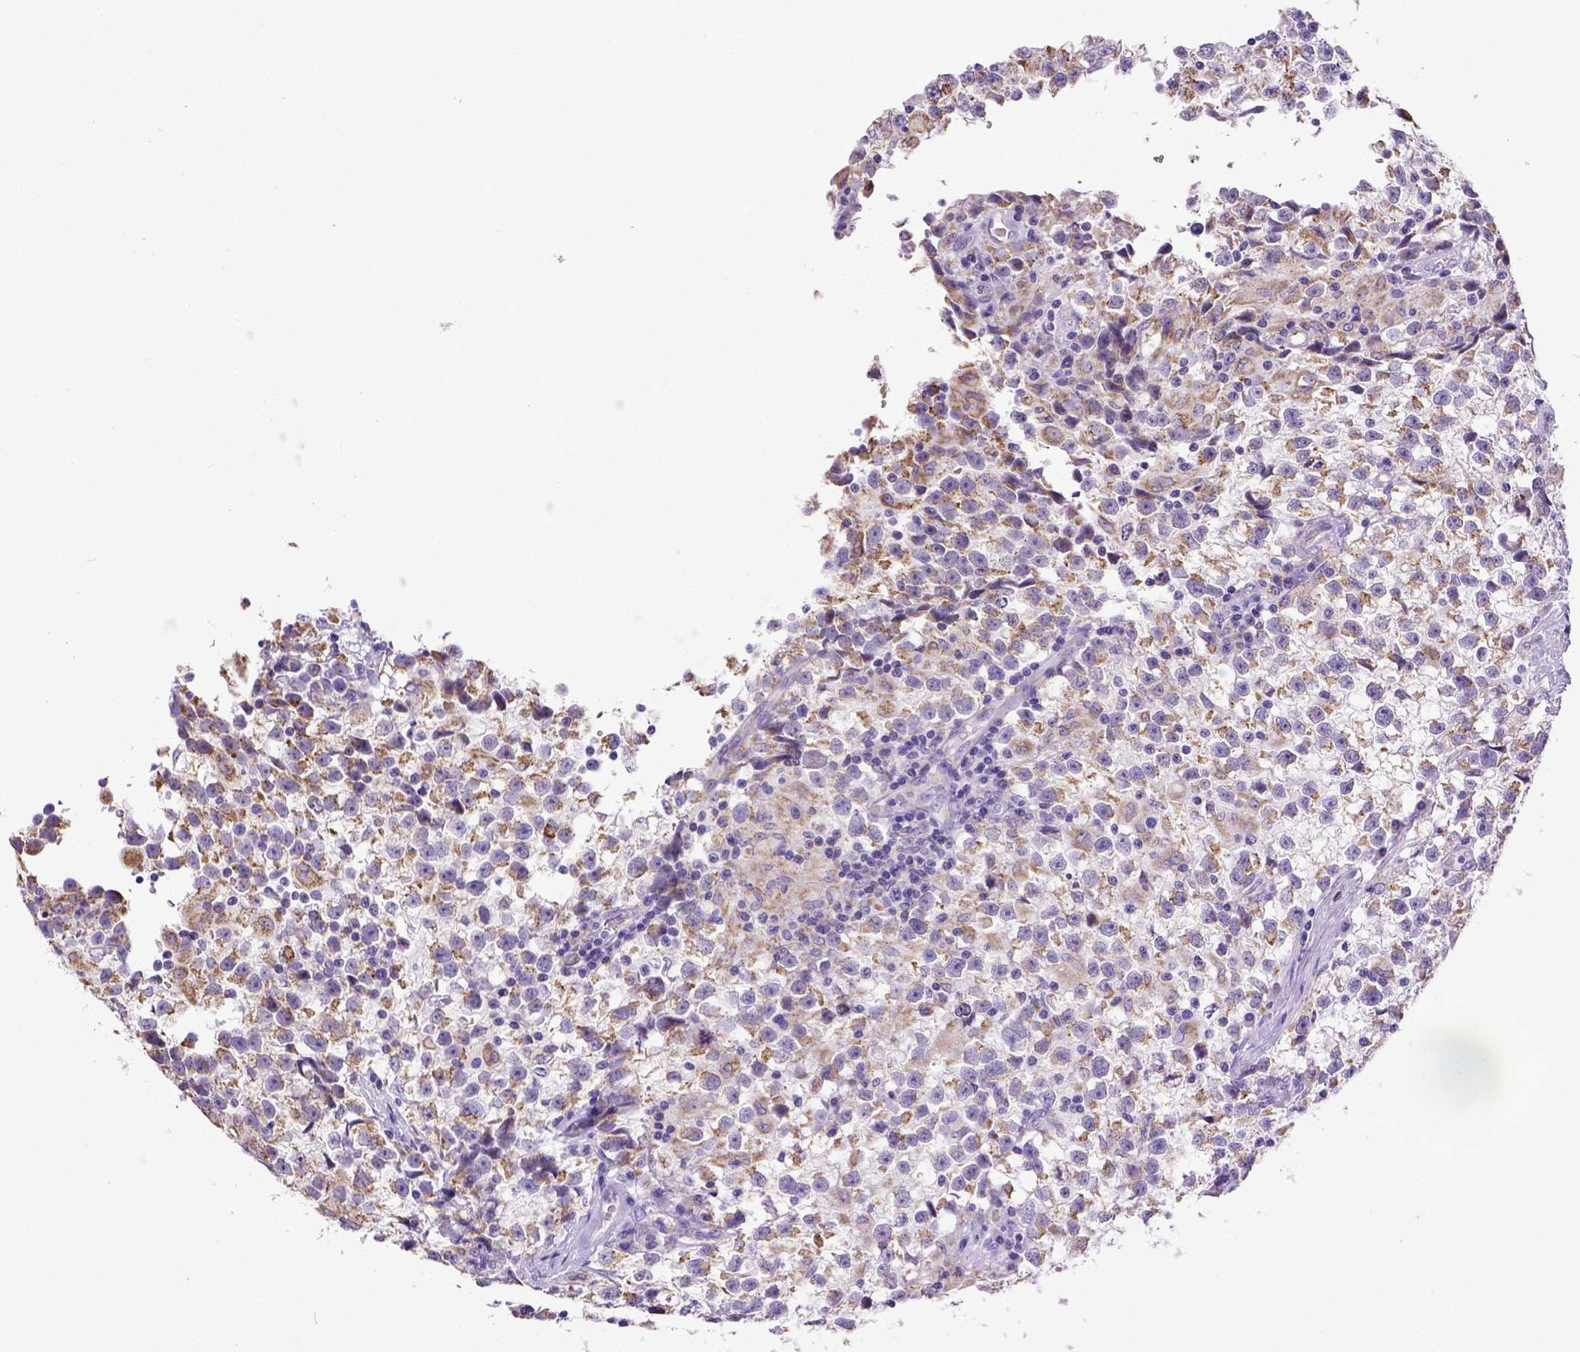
{"staining": {"intensity": "weak", "quantity": ">75%", "location": "cytoplasmic/membranous"}, "tissue": "testis cancer", "cell_type": "Tumor cells", "image_type": "cancer", "snomed": [{"axis": "morphology", "description": "Seminoma, NOS"}, {"axis": "topography", "description": "Testis"}], "caption": "This is a photomicrograph of immunohistochemistry (IHC) staining of testis seminoma, which shows weak staining in the cytoplasmic/membranous of tumor cells.", "gene": "SPEF1", "patient": {"sex": "male", "age": 31}}